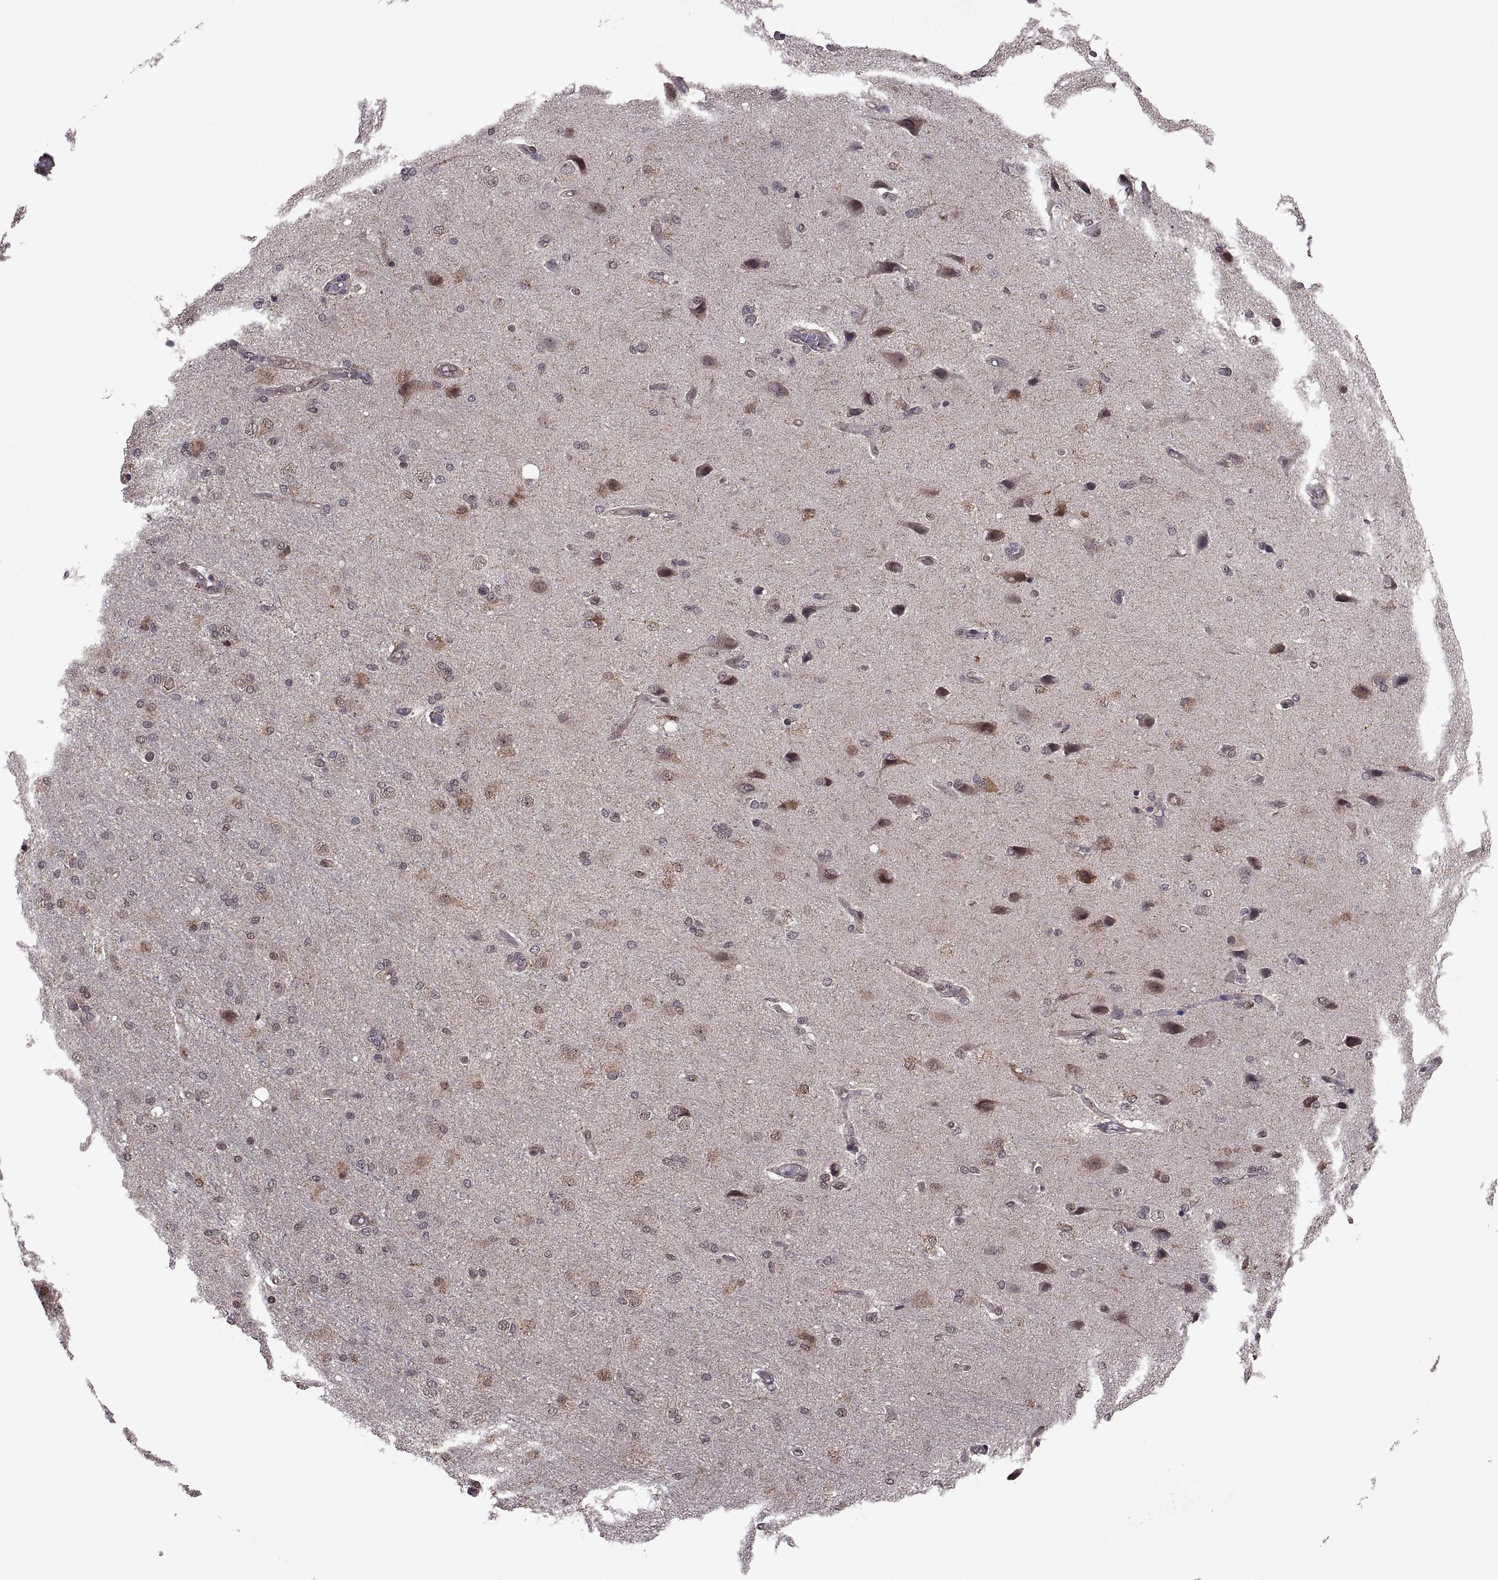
{"staining": {"intensity": "negative", "quantity": "none", "location": "none"}, "tissue": "cerebral cortex", "cell_type": "Endothelial cells", "image_type": "normal", "snomed": [{"axis": "morphology", "description": "Normal tissue, NOS"}, {"axis": "morphology", "description": "Glioma, malignant, High grade"}, {"axis": "topography", "description": "Cerebral cortex"}], "caption": "This is a image of immunohistochemistry (IHC) staining of normal cerebral cortex, which shows no staining in endothelial cells.", "gene": "ARRB1", "patient": {"sex": "male", "age": 77}}